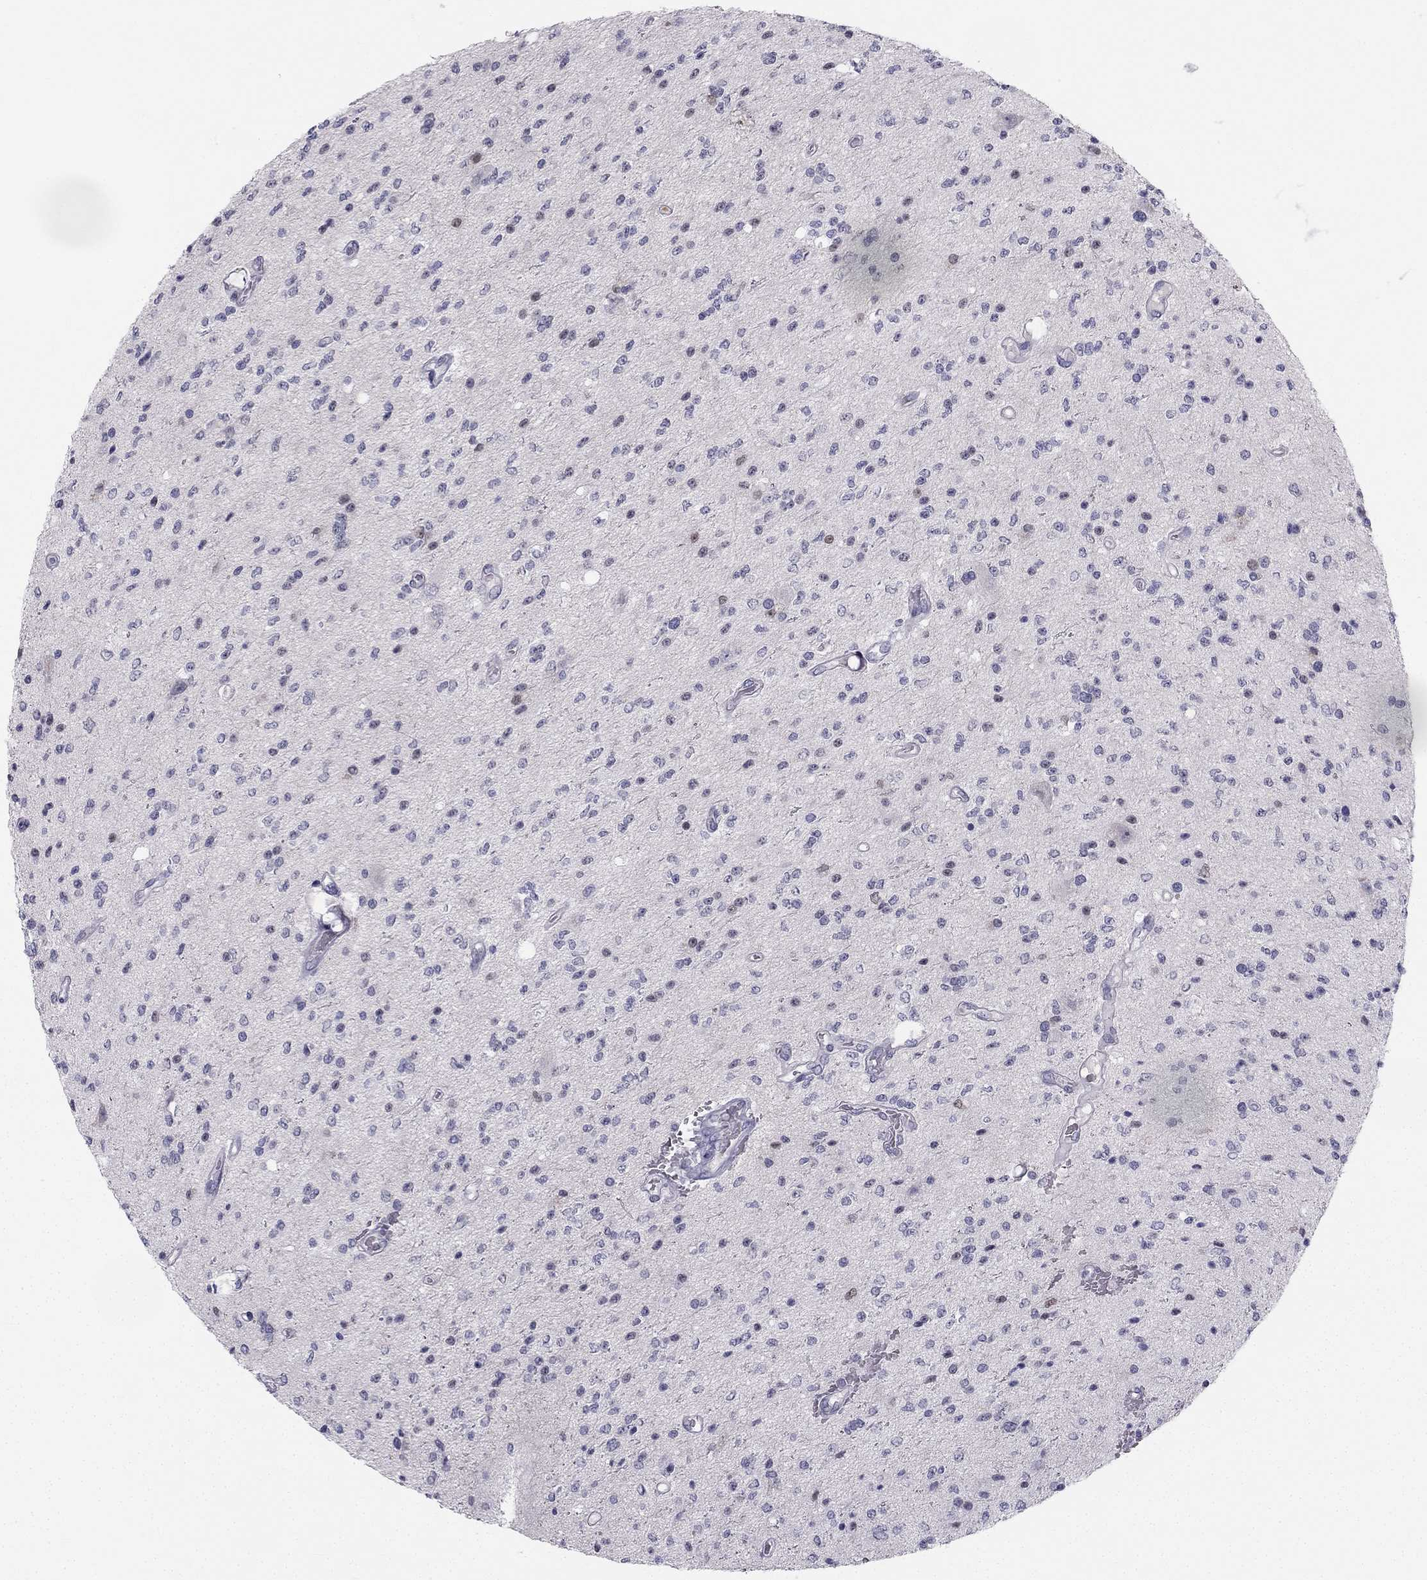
{"staining": {"intensity": "negative", "quantity": "none", "location": "none"}, "tissue": "glioma", "cell_type": "Tumor cells", "image_type": "cancer", "snomed": [{"axis": "morphology", "description": "Glioma, malignant, Low grade"}, {"axis": "topography", "description": "Brain"}], "caption": "DAB (3,3'-diaminobenzidine) immunohistochemical staining of glioma shows no significant expression in tumor cells.", "gene": "TRPS1", "patient": {"sex": "male", "age": 67}}